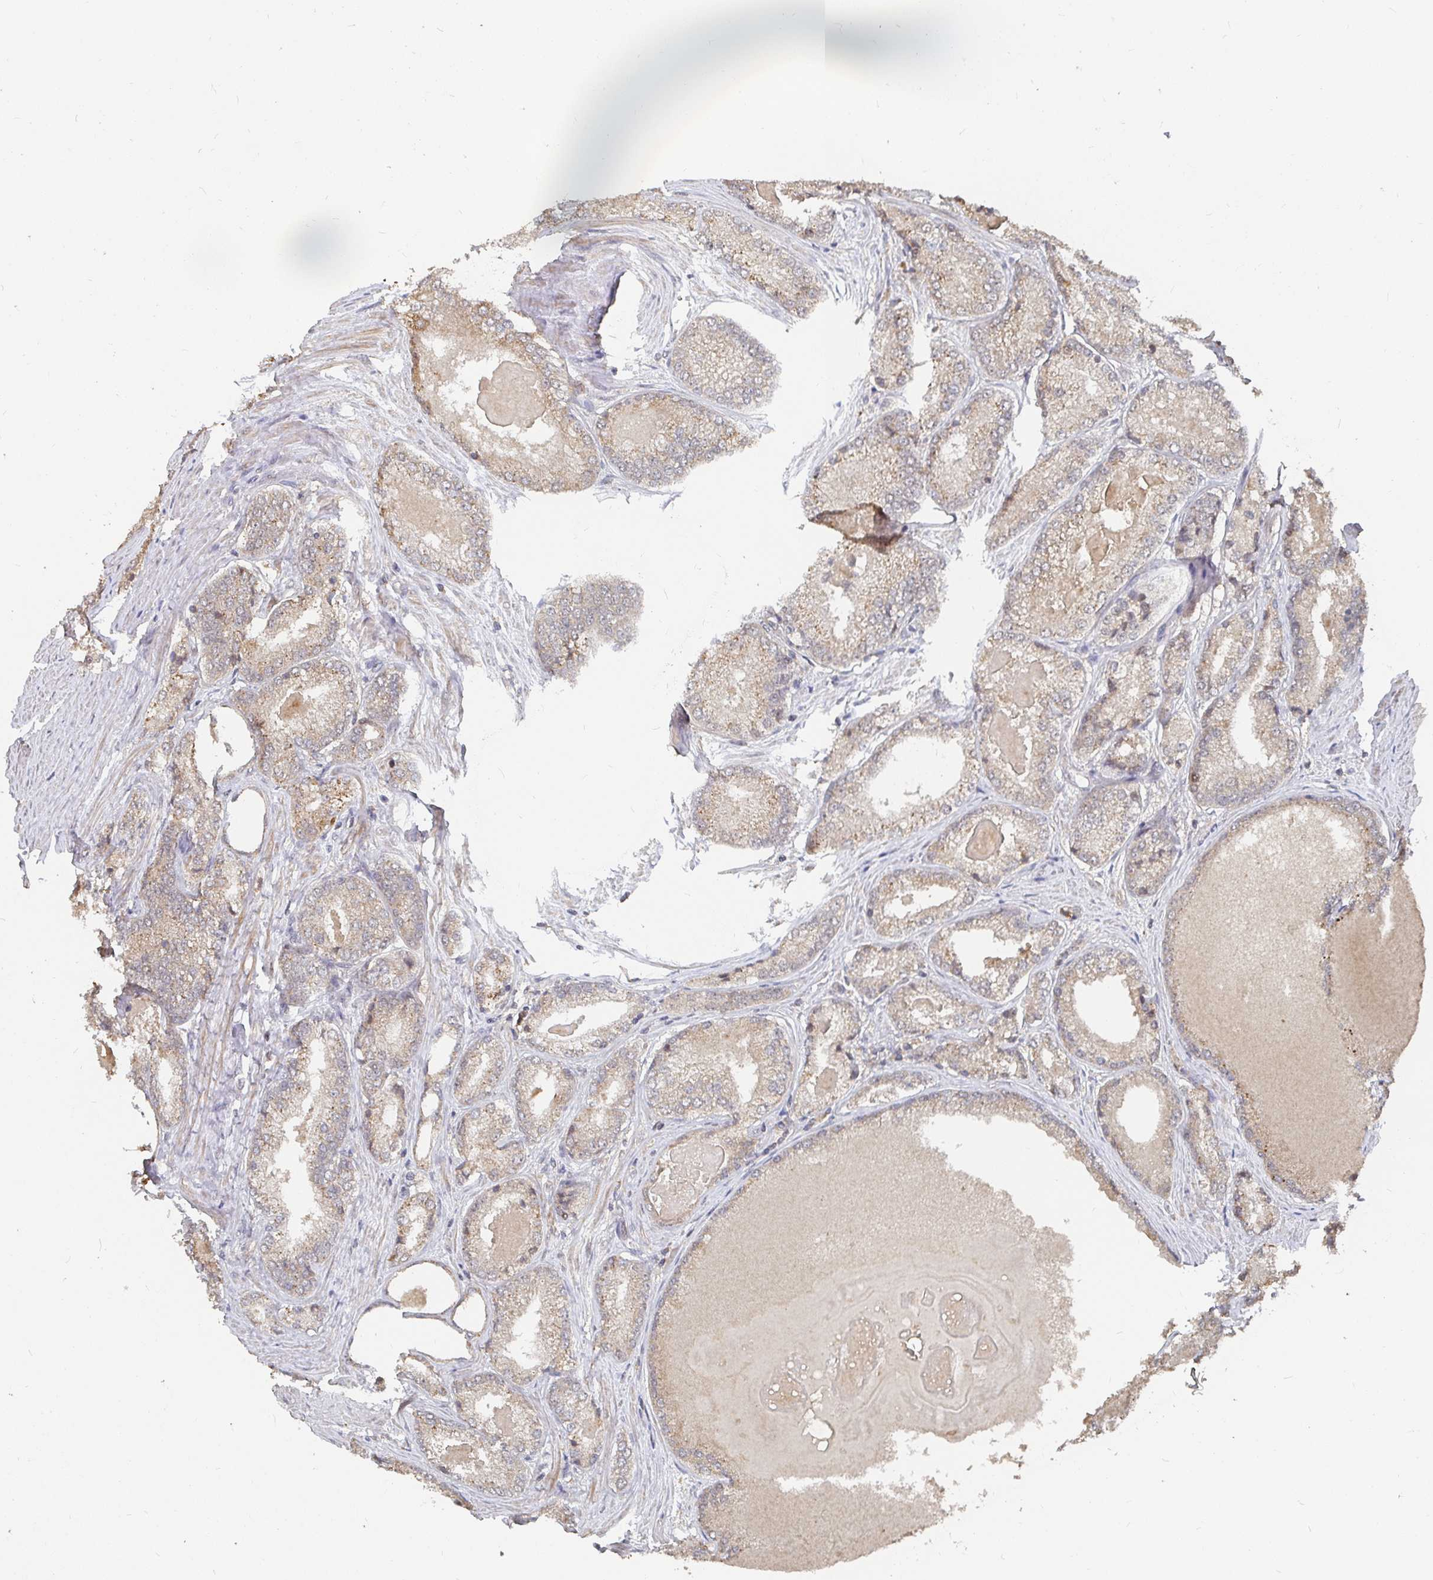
{"staining": {"intensity": "weak", "quantity": ">75%", "location": "cytoplasmic/membranous"}, "tissue": "prostate cancer", "cell_type": "Tumor cells", "image_type": "cancer", "snomed": [{"axis": "morphology", "description": "Adenocarcinoma, NOS"}, {"axis": "morphology", "description": "Adenocarcinoma, Low grade"}, {"axis": "topography", "description": "Prostate"}], "caption": "A brown stain shows weak cytoplasmic/membranous expression of a protein in human prostate adenocarcinoma tumor cells. (DAB (3,3'-diaminobenzidine) IHC, brown staining for protein, blue staining for nuclei).", "gene": "LRP5", "patient": {"sex": "male", "age": 68}}